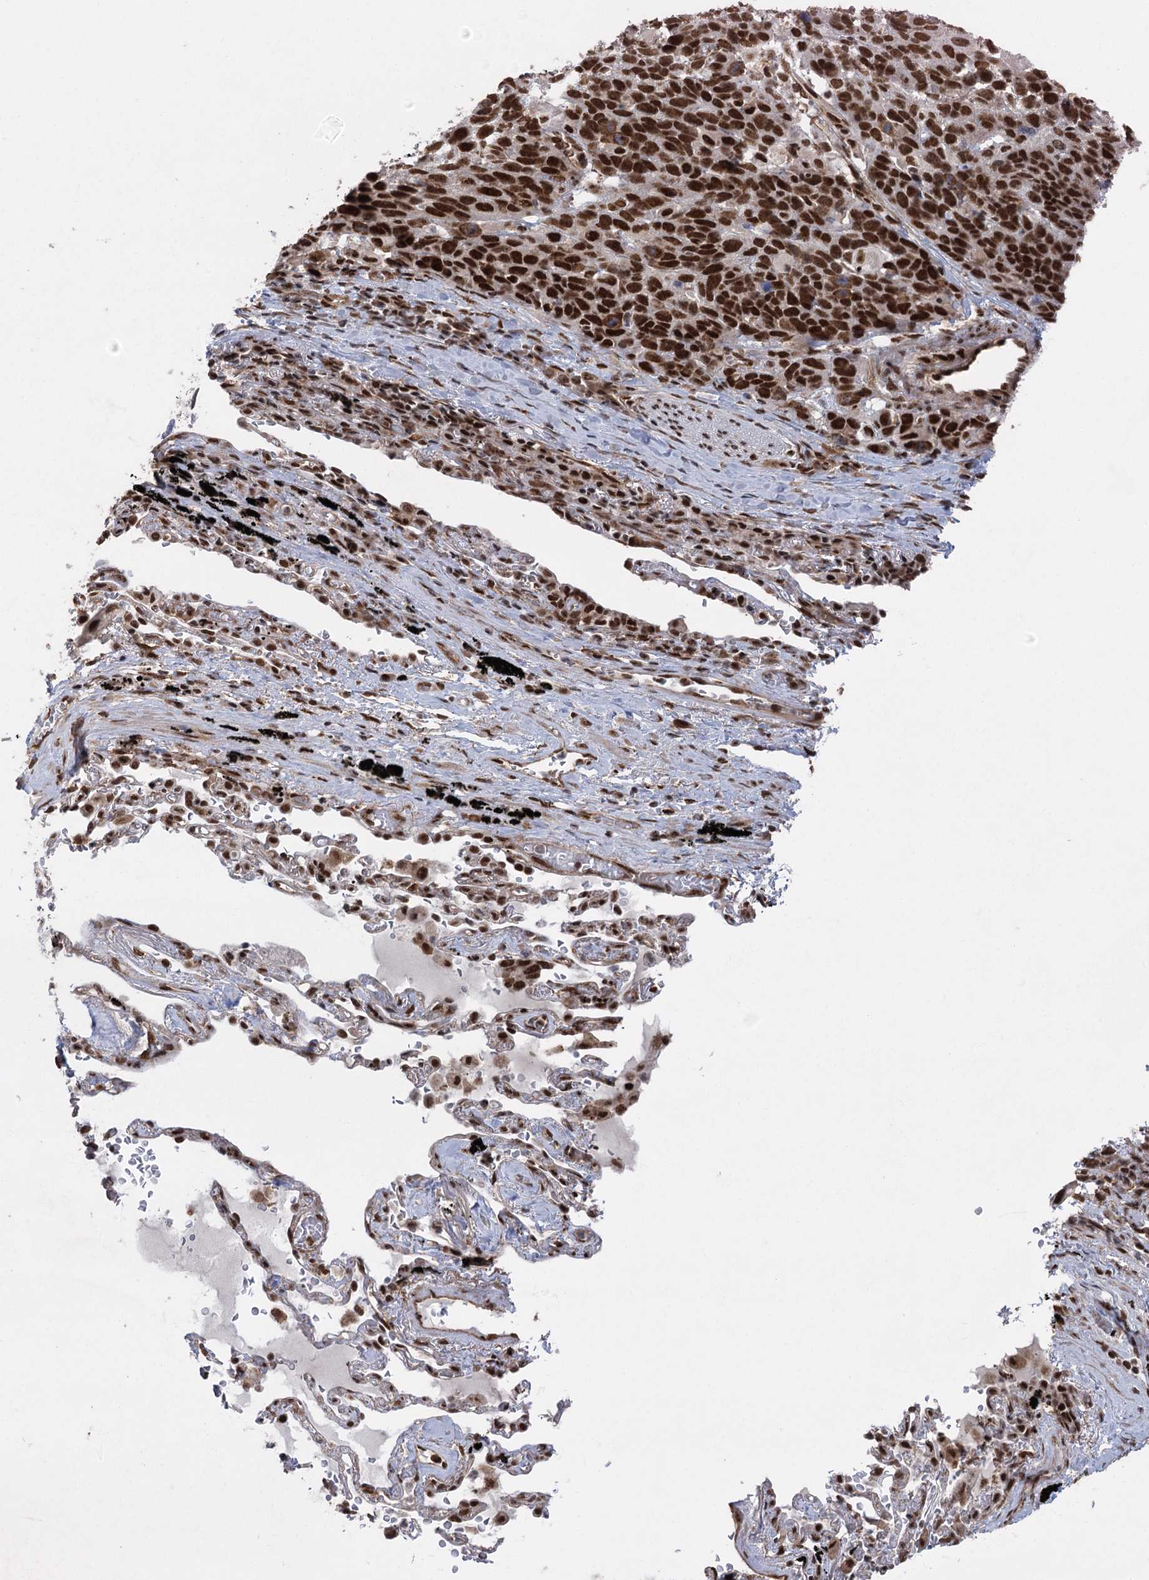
{"staining": {"intensity": "strong", "quantity": ">75%", "location": "nuclear"}, "tissue": "lung cancer", "cell_type": "Tumor cells", "image_type": "cancer", "snomed": [{"axis": "morphology", "description": "Squamous cell carcinoma, NOS"}, {"axis": "topography", "description": "Lung"}], "caption": "Immunohistochemical staining of lung cancer reveals high levels of strong nuclear staining in approximately >75% of tumor cells. (brown staining indicates protein expression, while blue staining denotes nuclei).", "gene": "ZCCHC8", "patient": {"sex": "male", "age": 66}}